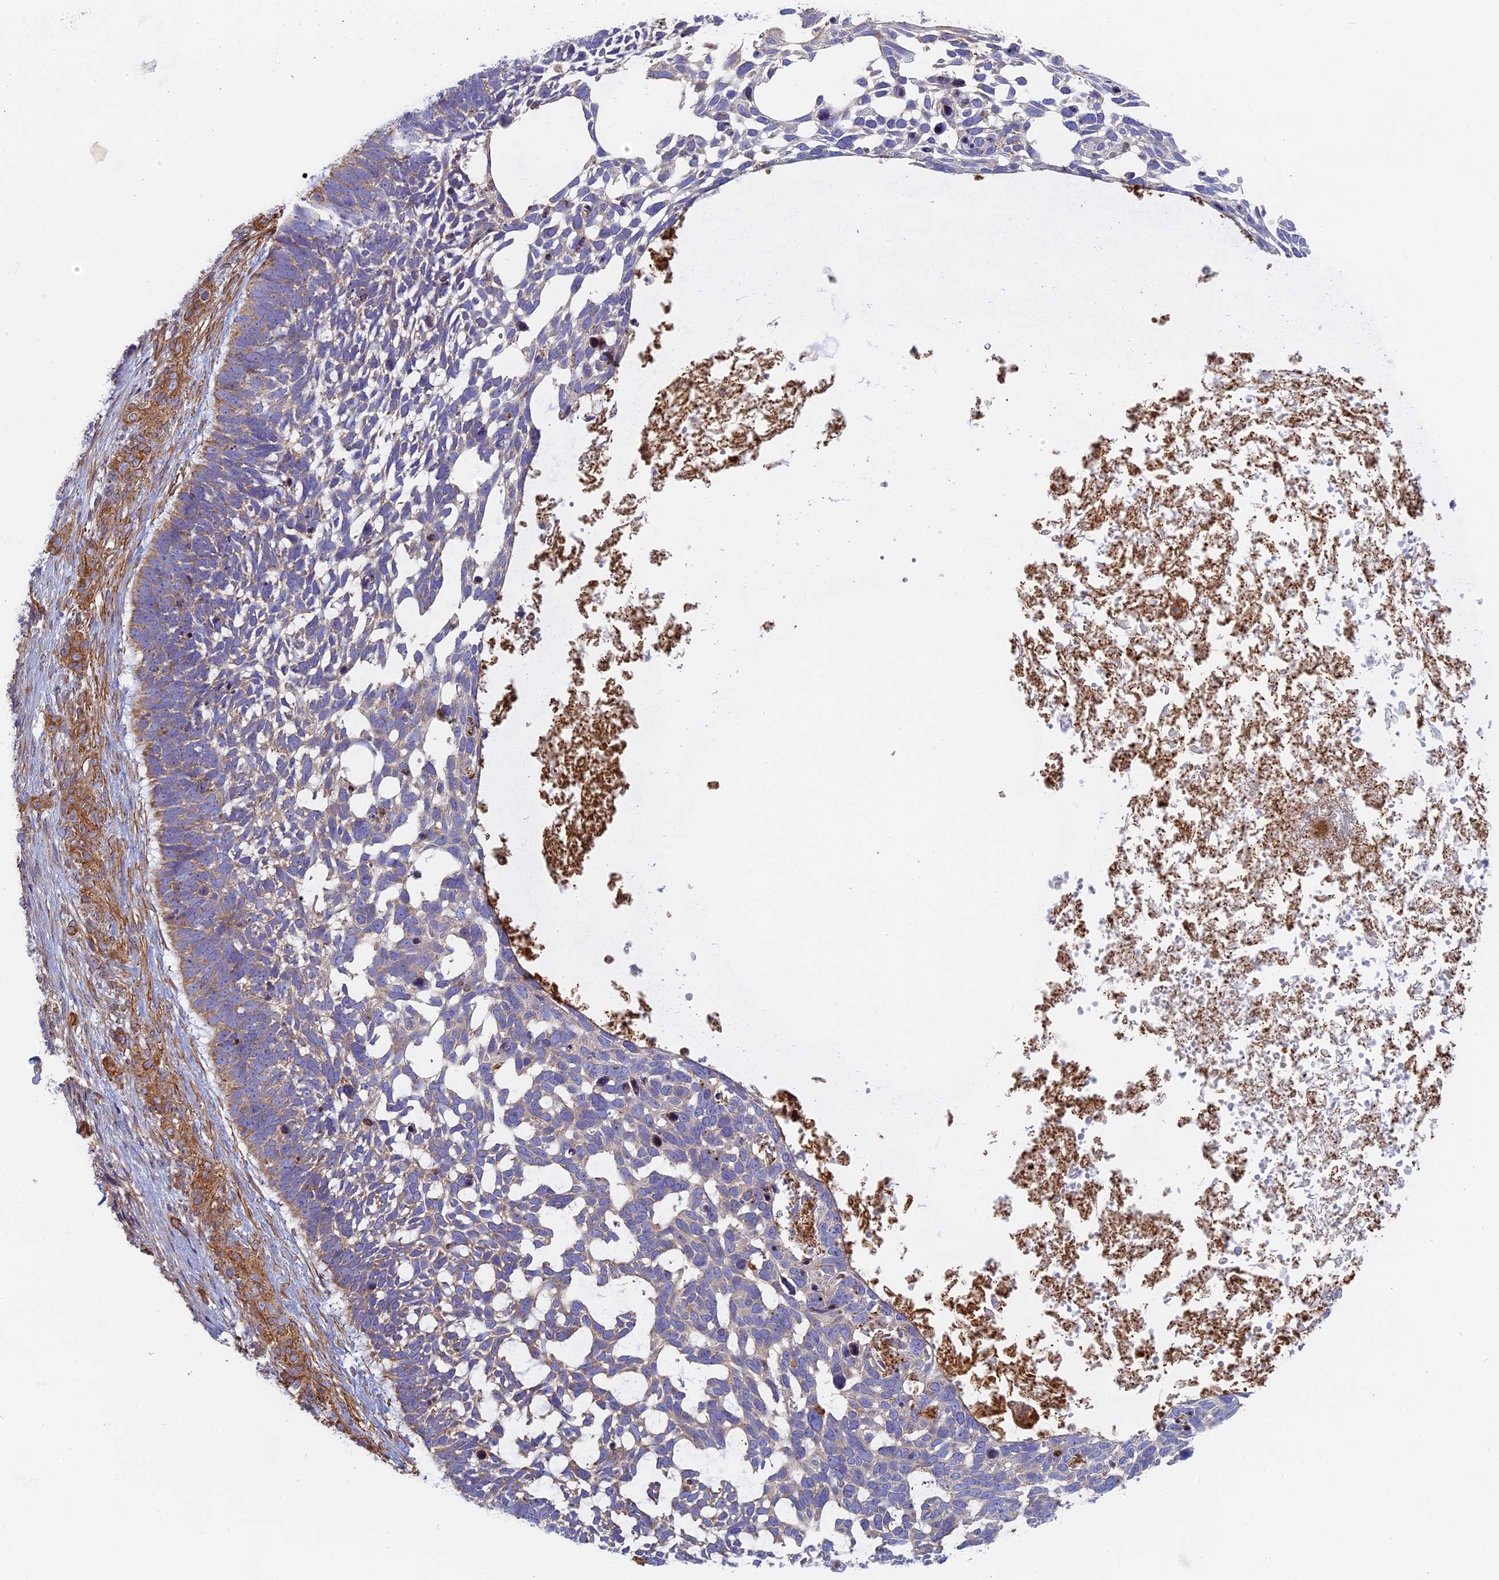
{"staining": {"intensity": "weak", "quantity": "25%-75%", "location": "cytoplasmic/membranous"}, "tissue": "skin cancer", "cell_type": "Tumor cells", "image_type": "cancer", "snomed": [{"axis": "morphology", "description": "Basal cell carcinoma"}, {"axis": "topography", "description": "Skin"}], "caption": "Immunohistochemical staining of human skin basal cell carcinoma displays weak cytoplasmic/membranous protein expression in about 25%-75% of tumor cells.", "gene": "DDA1", "patient": {"sex": "male", "age": 88}}